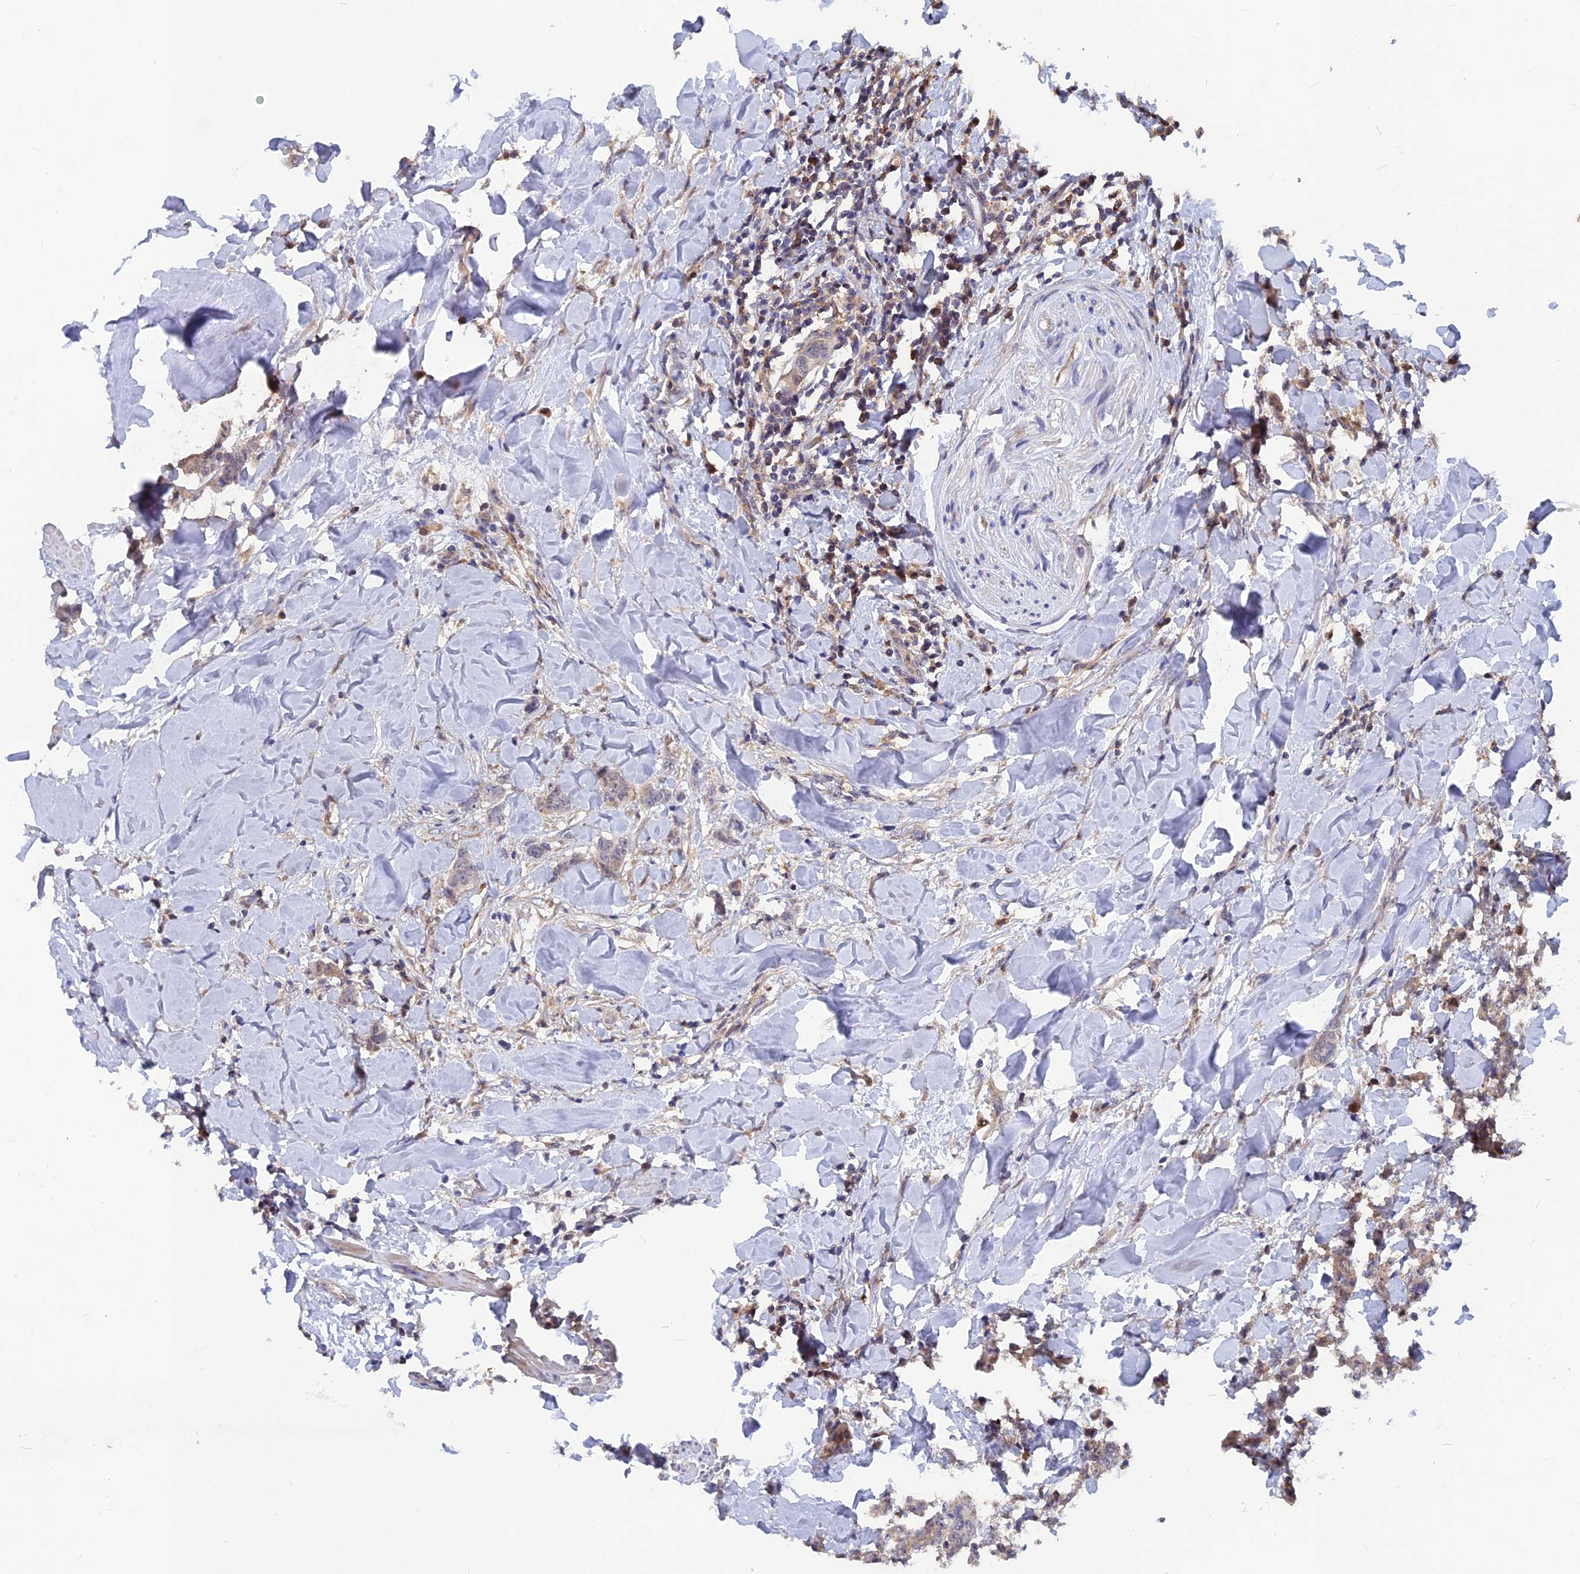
{"staining": {"intensity": "weak", "quantity": "25%-75%", "location": "cytoplasmic/membranous"}, "tissue": "breast cancer", "cell_type": "Tumor cells", "image_type": "cancer", "snomed": [{"axis": "morphology", "description": "Duct carcinoma"}, {"axis": "topography", "description": "Breast"}], "caption": "Breast cancer (intraductal carcinoma) was stained to show a protein in brown. There is low levels of weak cytoplasmic/membranous expression in approximately 25%-75% of tumor cells.", "gene": "BLVRA", "patient": {"sex": "female", "age": 40}}